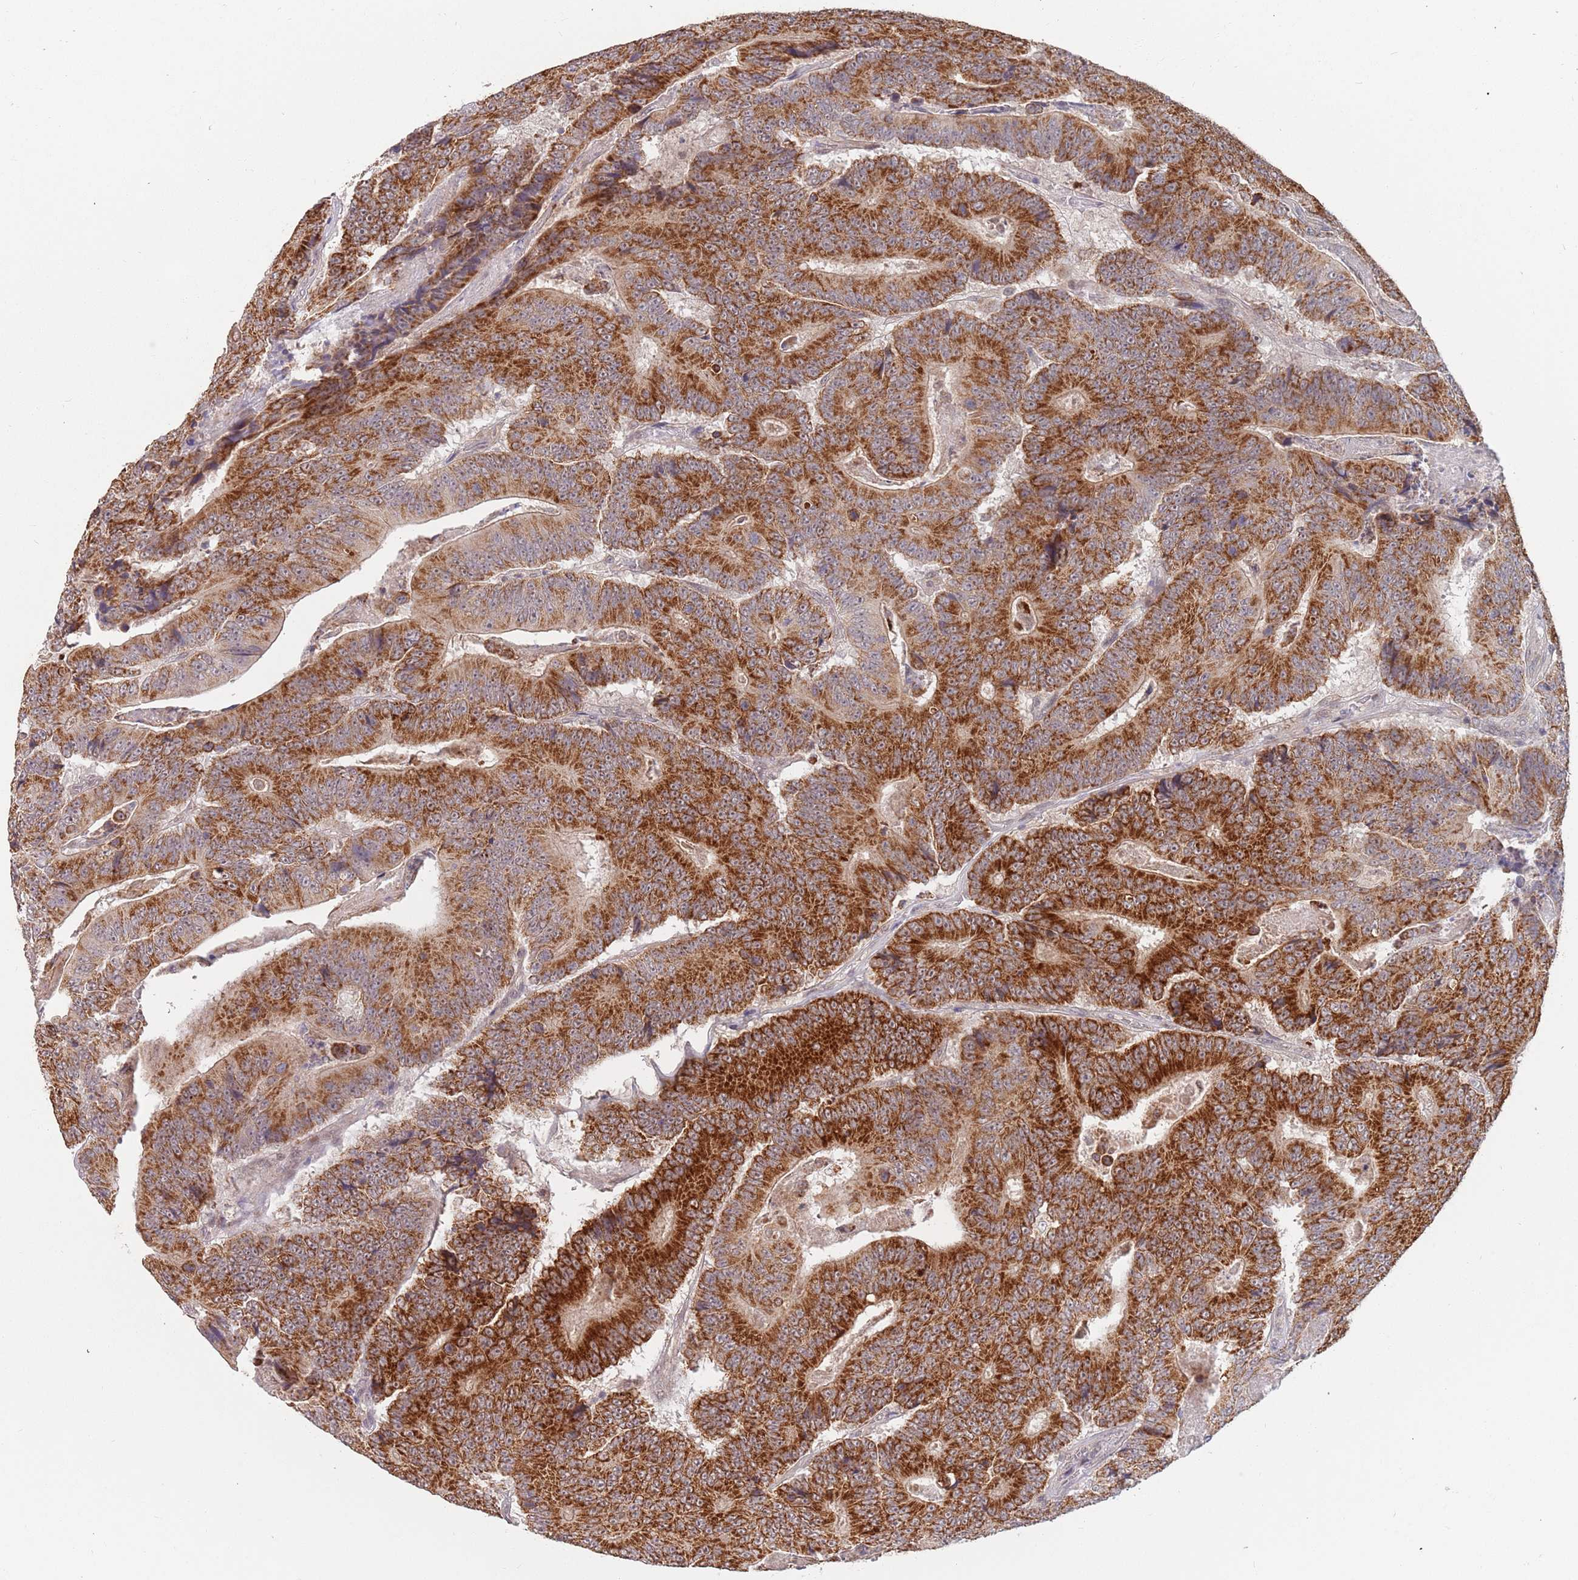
{"staining": {"intensity": "strong", "quantity": ">75%", "location": "cytoplasmic/membranous"}, "tissue": "colorectal cancer", "cell_type": "Tumor cells", "image_type": "cancer", "snomed": [{"axis": "morphology", "description": "Adenocarcinoma, NOS"}, {"axis": "topography", "description": "Colon"}], "caption": "The micrograph shows a brown stain indicating the presence of a protein in the cytoplasmic/membranous of tumor cells in colorectal cancer.", "gene": "UQCC3", "patient": {"sex": "male", "age": 83}}